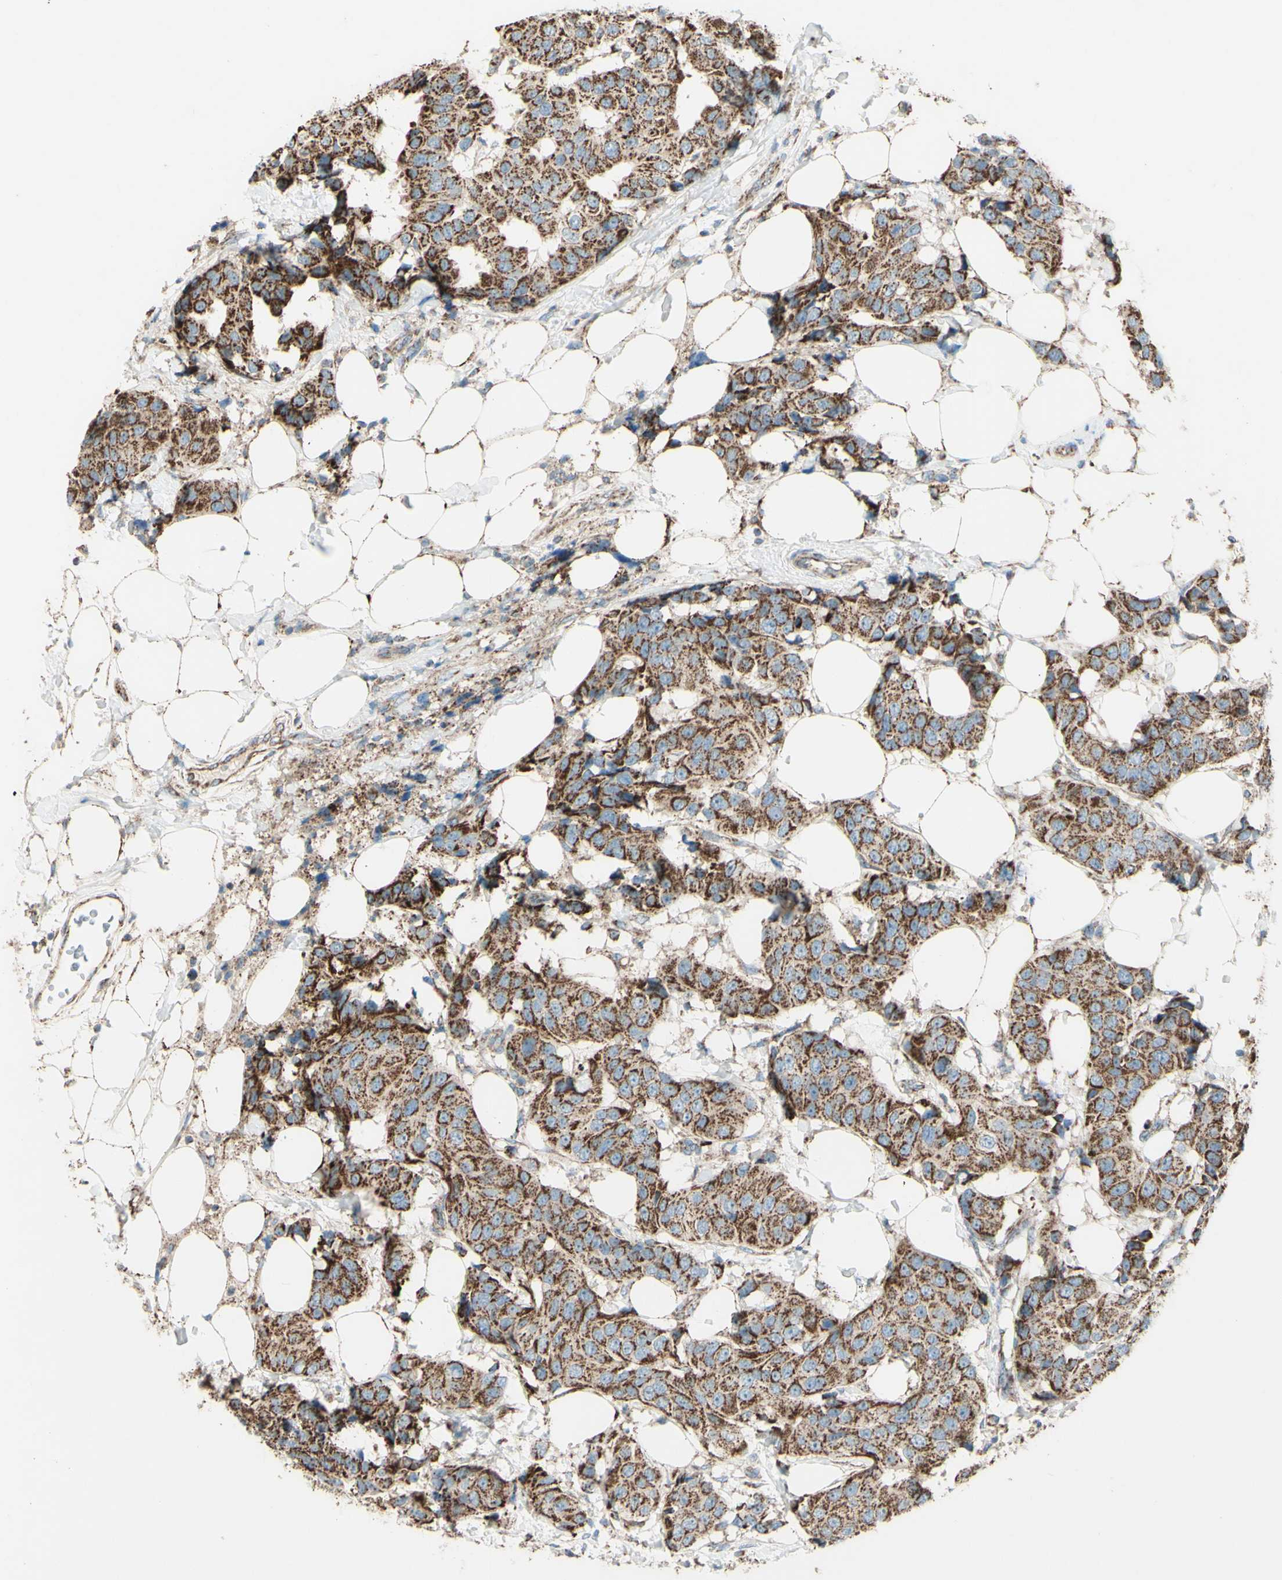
{"staining": {"intensity": "strong", "quantity": ">75%", "location": "cytoplasmic/membranous"}, "tissue": "breast cancer", "cell_type": "Tumor cells", "image_type": "cancer", "snomed": [{"axis": "morphology", "description": "Normal tissue, NOS"}, {"axis": "morphology", "description": "Duct carcinoma"}, {"axis": "topography", "description": "Breast"}], "caption": "Tumor cells reveal high levels of strong cytoplasmic/membranous staining in approximately >75% of cells in human breast cancer (intraductal carcinoma). (Stains: DAB (3,3'-diaminobenzidine) in brown, nuclei in blue, Microscopy: brightfield microscopy at high magnification).", "gene": "RHOT1", "patient": {"sex": "female", "age": 39}}